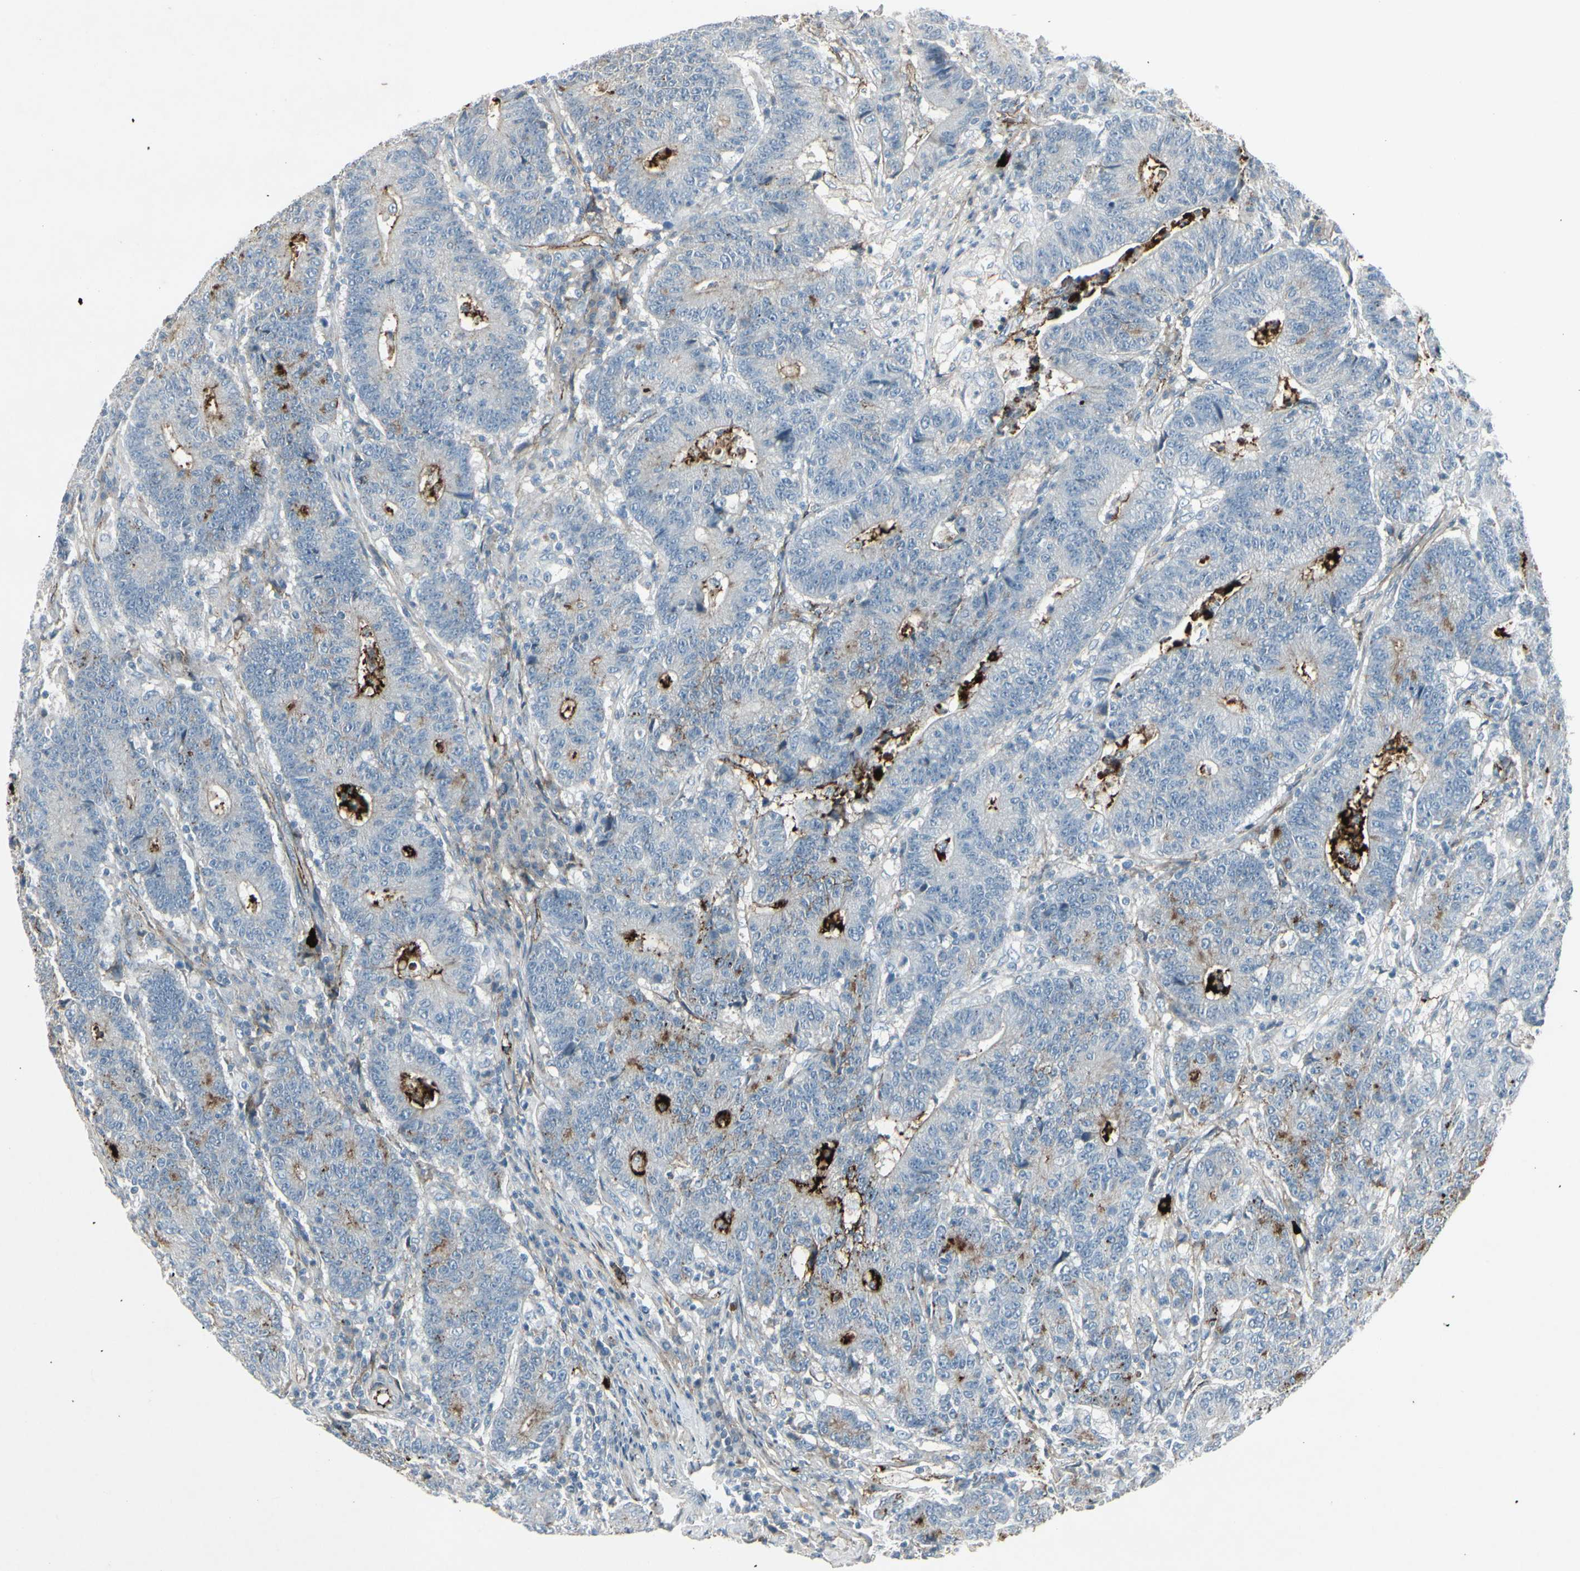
{"staining": {"intensity": "strong", "quantity": "<25%", "location": "cytoplasmic/membranous"}, "tissue": "colorectal cancer", "cell_type": "Tumor cells", "image_type": "cancer", "snomed": [{"axis": "morphology", "description": "Normal tissue, NOS"}, {"axis": "morphology", "description": "Adenocarcinoma, NOS"}, {"axis": "topography", "description": "Colon"}], "caption": "A histopathology image of adenocarcinoma (colorectal) stained for a protein displays strong cytoplasmic/membranous brown staining in tumor cells. (DAB IHC, brown staining for protein, blue staining for nuclei).", "gene": "IGHM", "patient": {"sex": "female", "age": 75}}